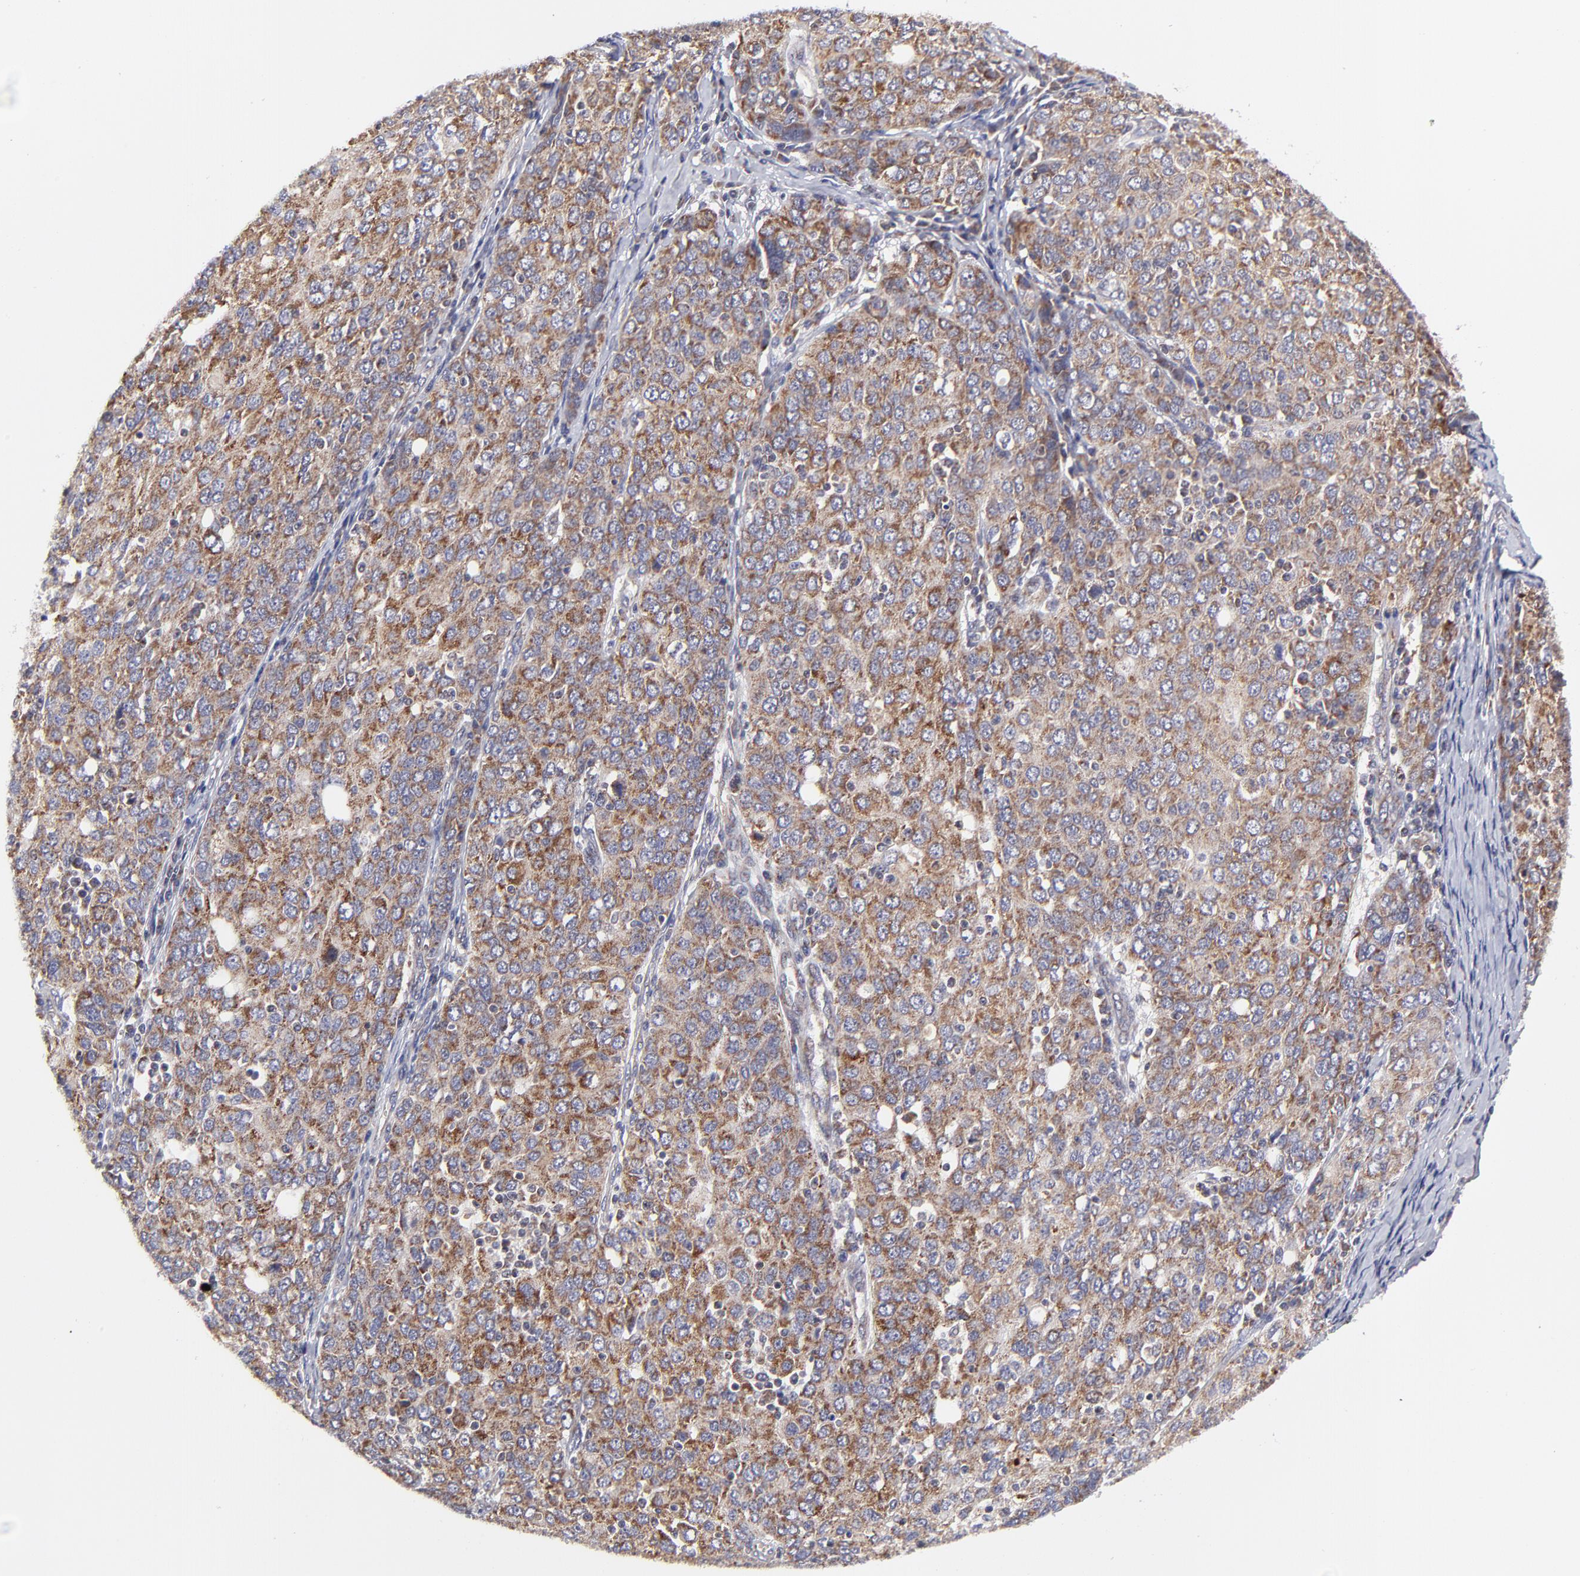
{"staining": {"intensity": "moderate", "quantity": ">75%", "location": "cytoplasmic/membranous"}, "tissue": "ovarian cancer", "cell_type": "Tumor cells", "image_type": "cancer", "snomed": [{"axis": "morphology", "description": "Carcinoma, endometroid"}, {"axis": "topography", "description": "Ovary"}], "caption": "Tumor cells show moderate cytoplasmic/membranous staining in about >75% of cells in ovarian cancer.", "gene": "MAP2K7", "patient": {"sex": "female", "age": 50}}